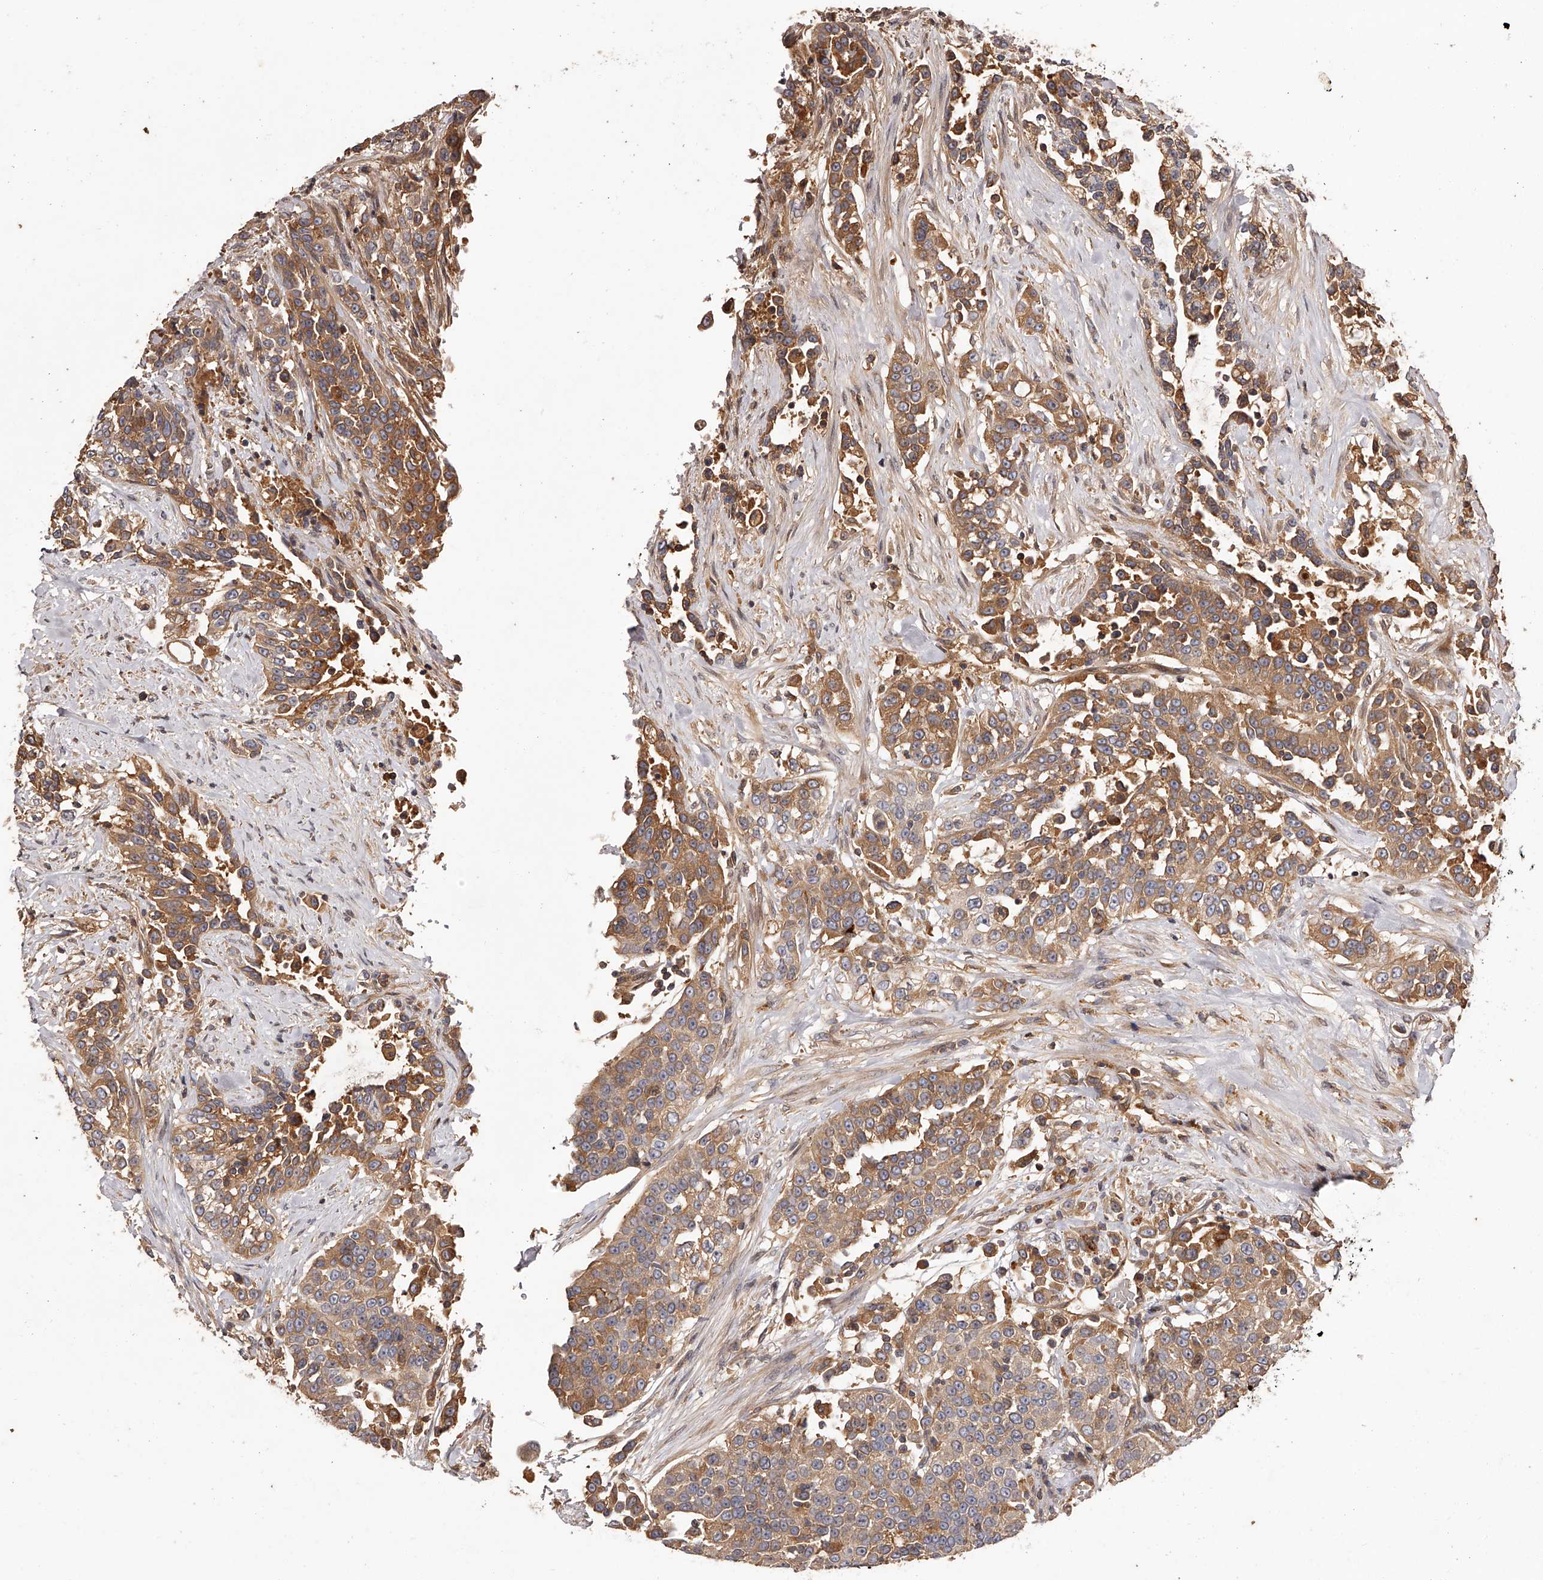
{"staining": {"intensity": "moderate", "quantity": ">75%", "location": "cytoplasmic/membranous"}, "tissue": "urothelial cancer", "cell_type": "Tumor cells", "image_type": "cancer", "snomed": [{"axis": "morphology", "description": "Urothelial carcinoma, High grade"}, {"axis": "topography", "description": "Urinary bladder"}], "caption": "High-grade urothelial carcinoma stained for a protein exhibits moderate cytoplasmic/membranous positivity in tumor cells.", "gene": "CRYZL1", "patient": {"sex": "female", "age": 80}}